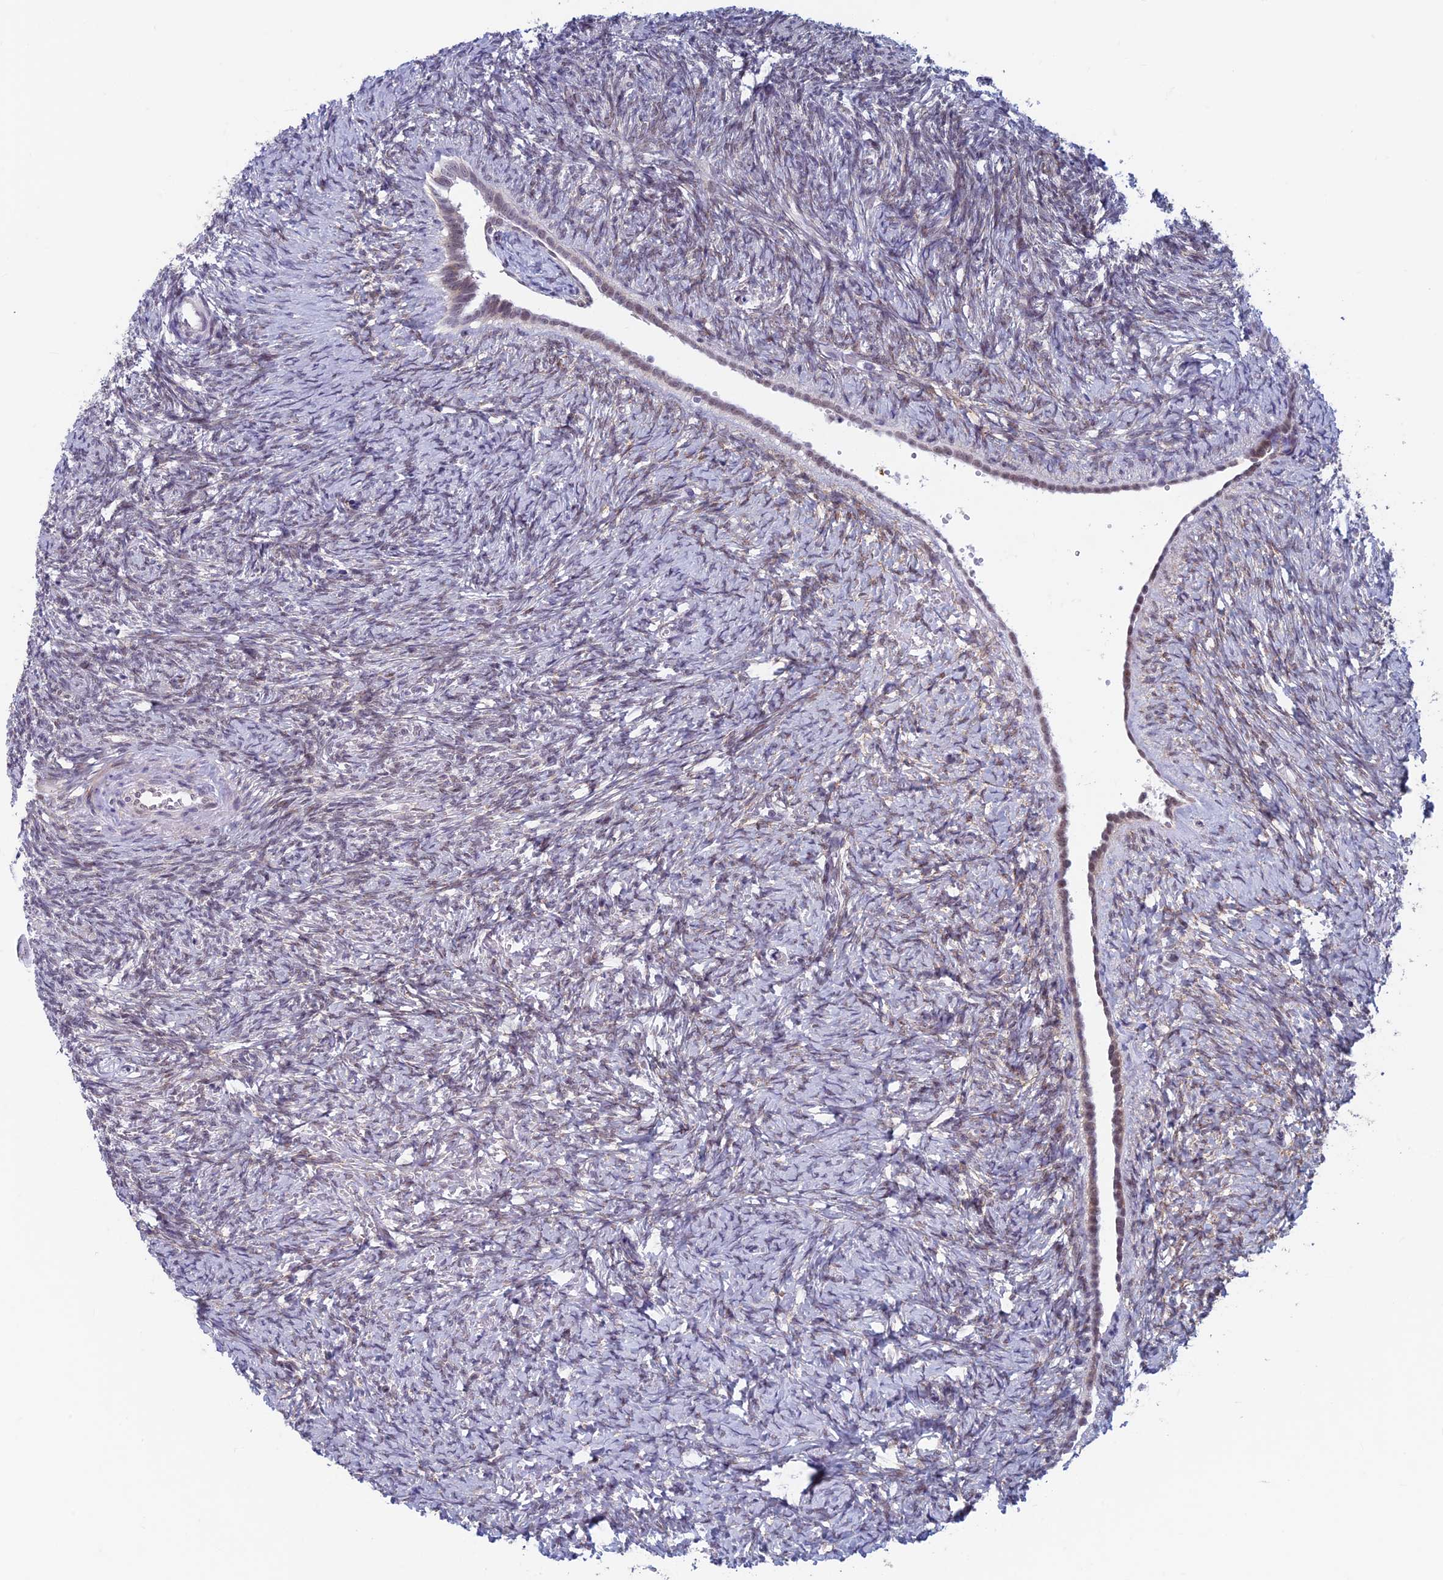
{"staining": {"intensity": "moderate", "quantity": ">75%", "location": "nuclear"}, "tissue": "ovary", "cell_type": "Follicle cells", "image_type": "normal", "snomed": [{"axis": "morphology", "description": "Normal tissue, NOS"}, {"axis": "topography", "description": "Ovary"}], "caption": "A brown stain labels moderate nuclear staining of a protein in follicle cells of benign ovary.", "gene": "ASH2L", "patient": {"sex": "female", "age": 41}}